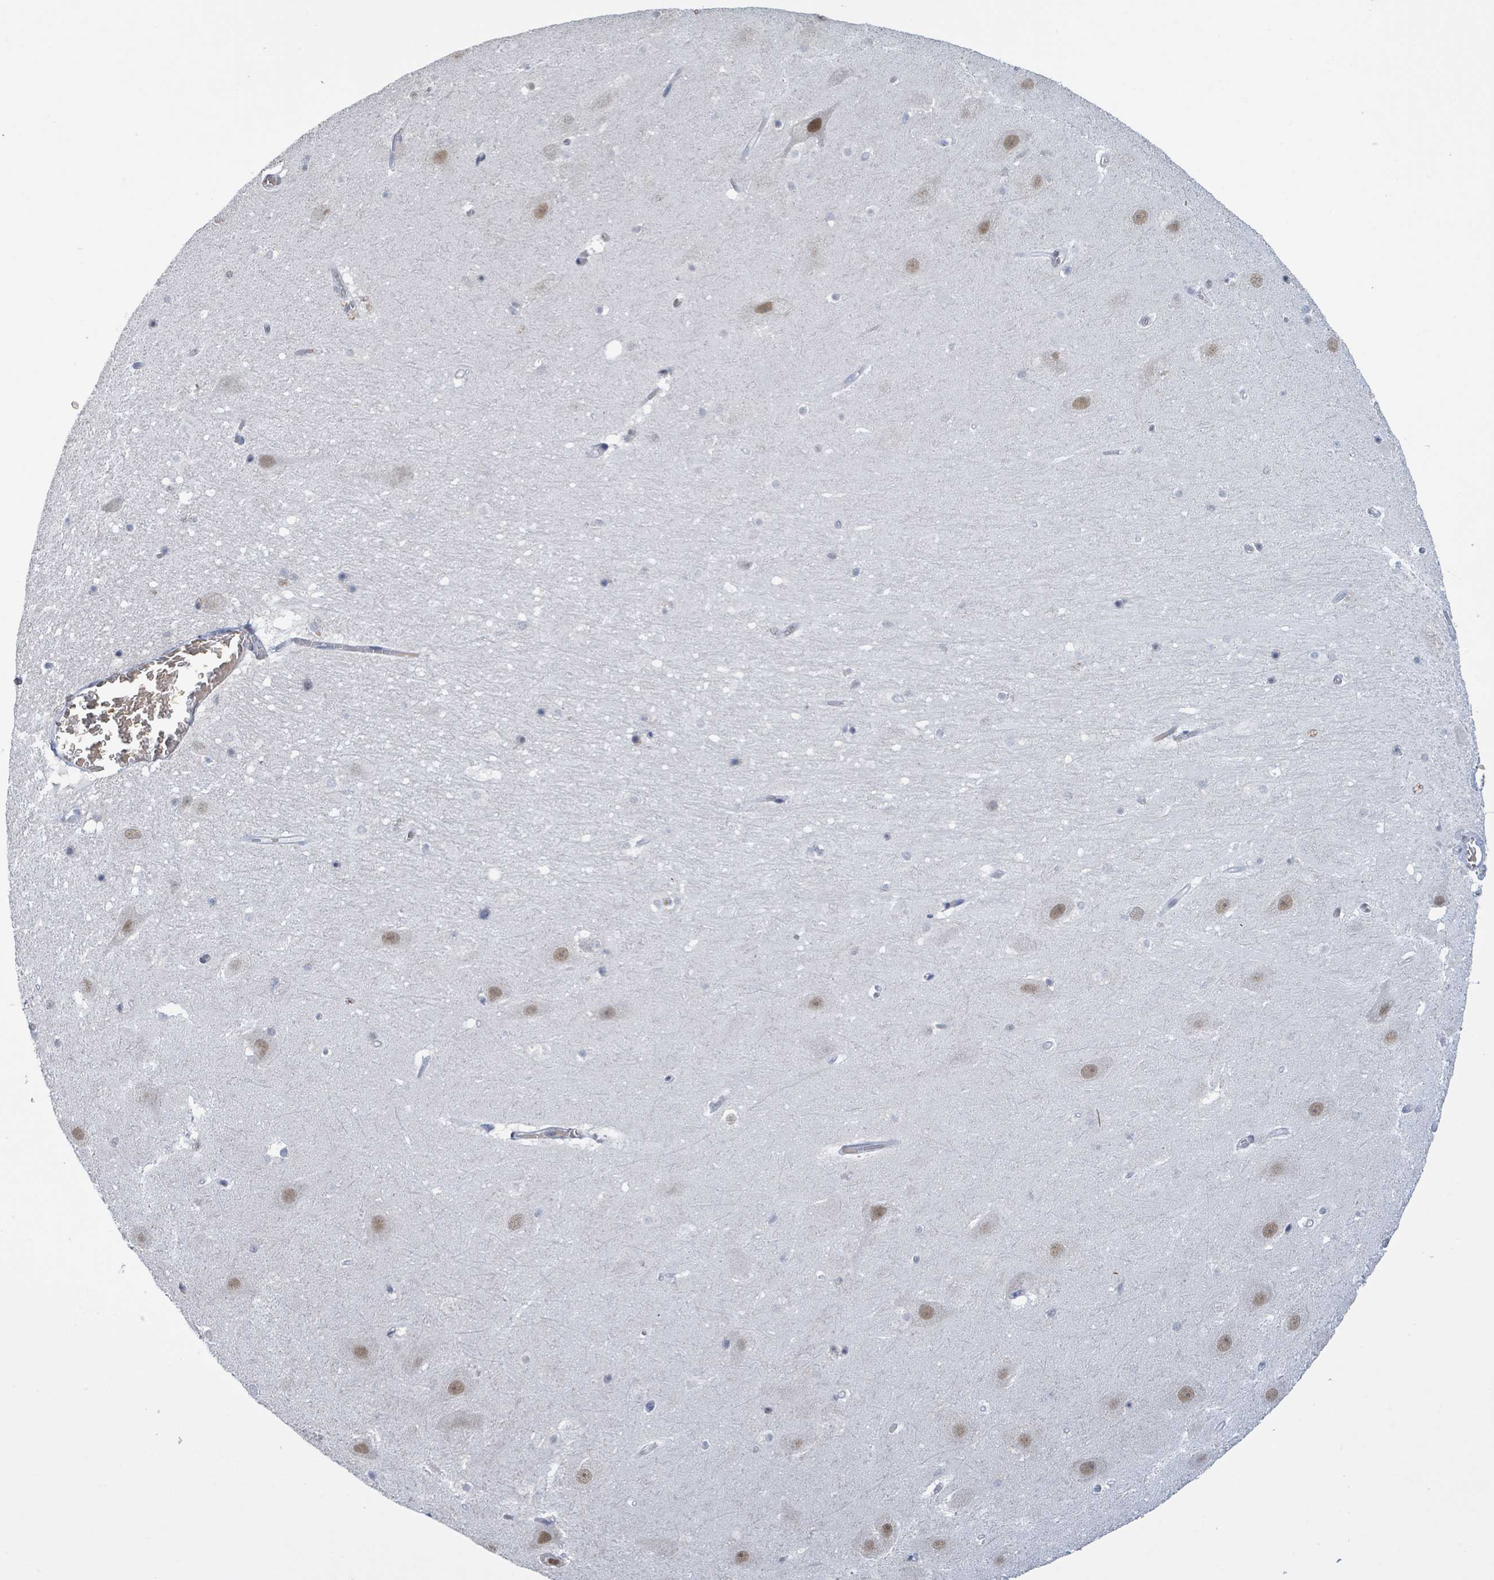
{"staining": {"intensity": "negative", "quantity": "none", "location": "none"}, "tissue": "hippocampus", "cell_type": "Glial cells", "image_type": "normal", "snomed": [{"axis": "morphology", "description": "Normal tissue, NOS"}, {"axis": "topography", "description": "Hippocampus"}], "caption": "DAB (3,3'-diaminobenzidine) immunohistochemical staining of normal hippocampus shows no significant staining in glial cells. Nuclei are stained in blue.", "gene": "SEBOX", "patient": {"sex": "male", "age": 37}}